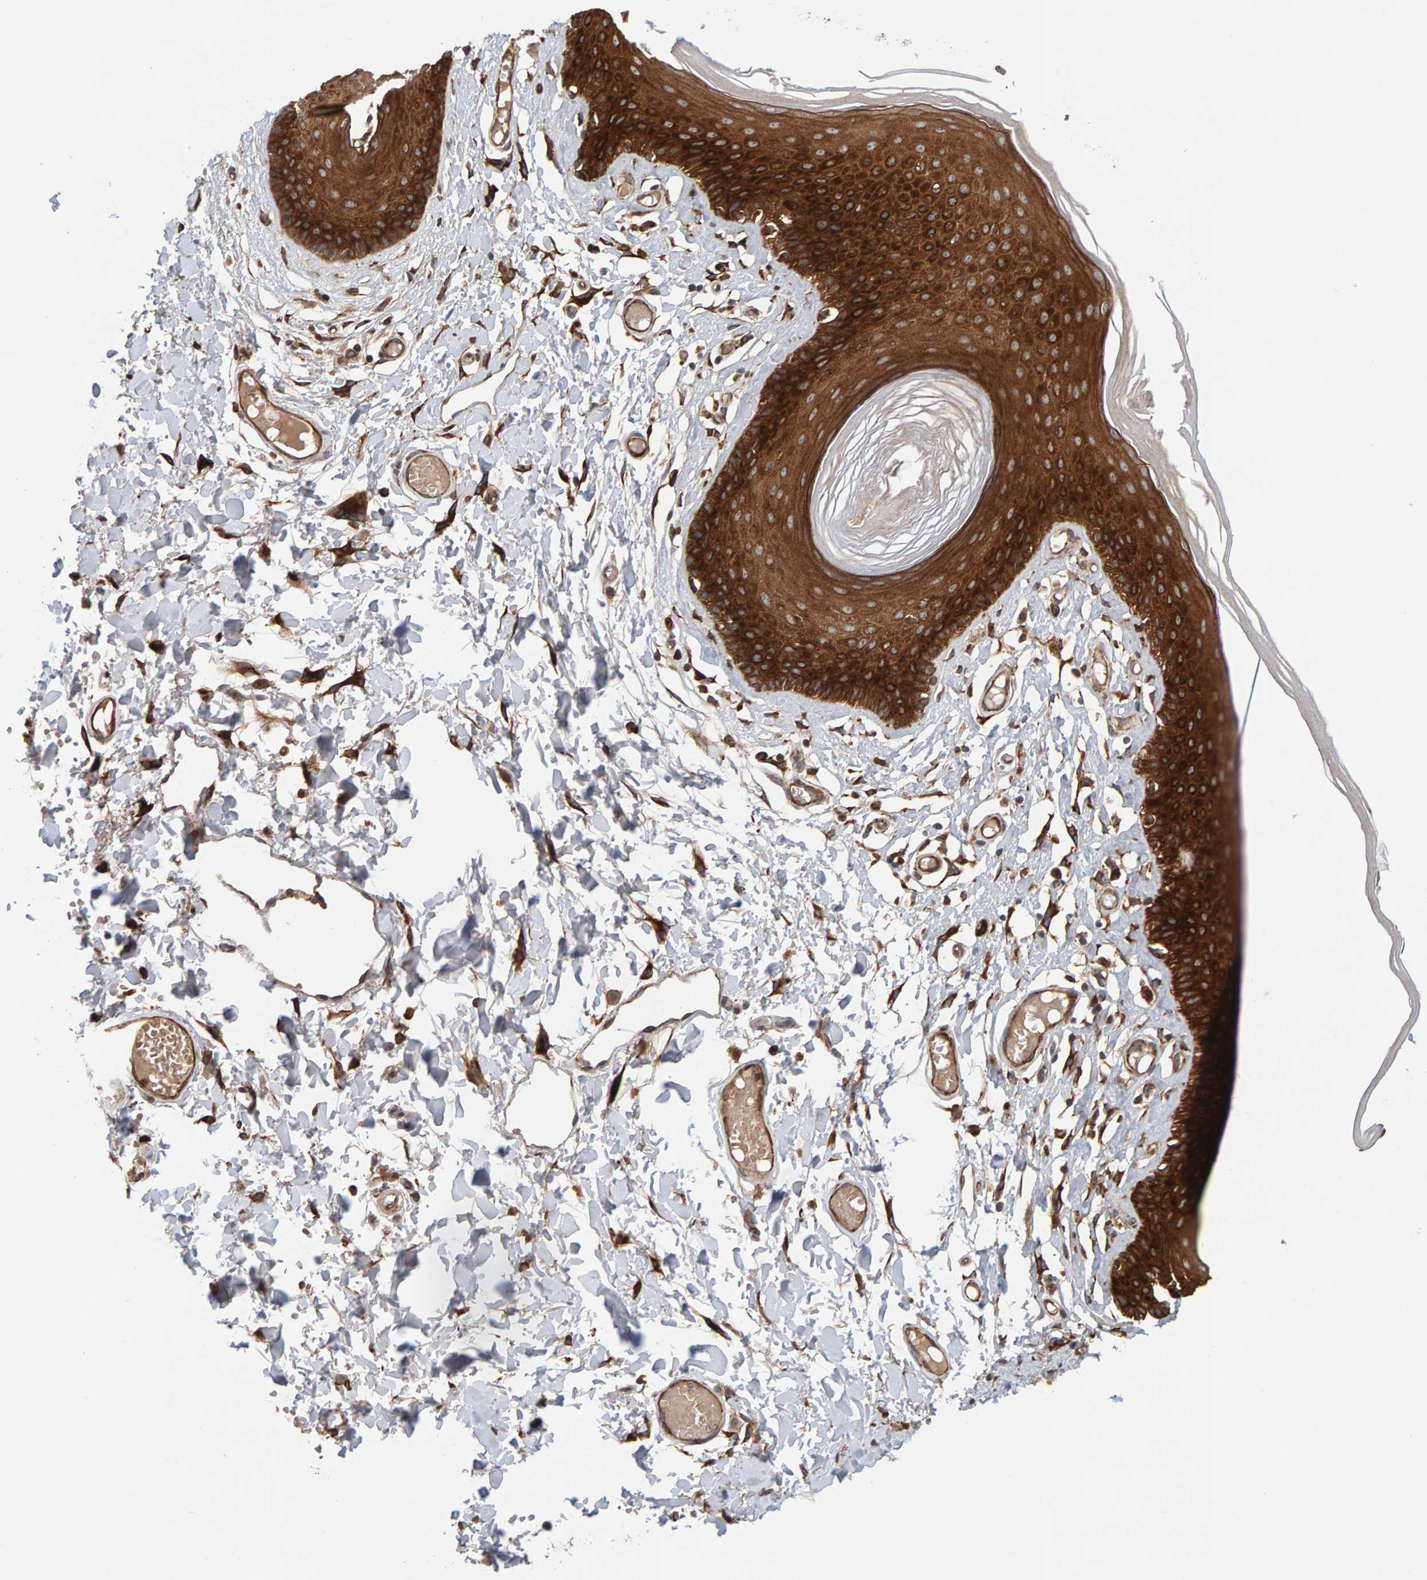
{"staining": {"intensity": "strong", "quantity": ">75%", "location": "cytoplasmic/membranous"}, "tissue": "skin", "cell_type": "Epidermal cells", "image_type": "normal", "snomed": [{"axis": "morphology", "description": "Normal tissue, NOS"}, {"axis": "topography", "description": "Vulva"}], "caption": "Protein expression analysis of normal human skin reveals strong cytoplasmic/membranous expression in about >75% of epidermal cells.", "gene": "BAIAP2", "patient": {"sex": "female", "age": 73}}